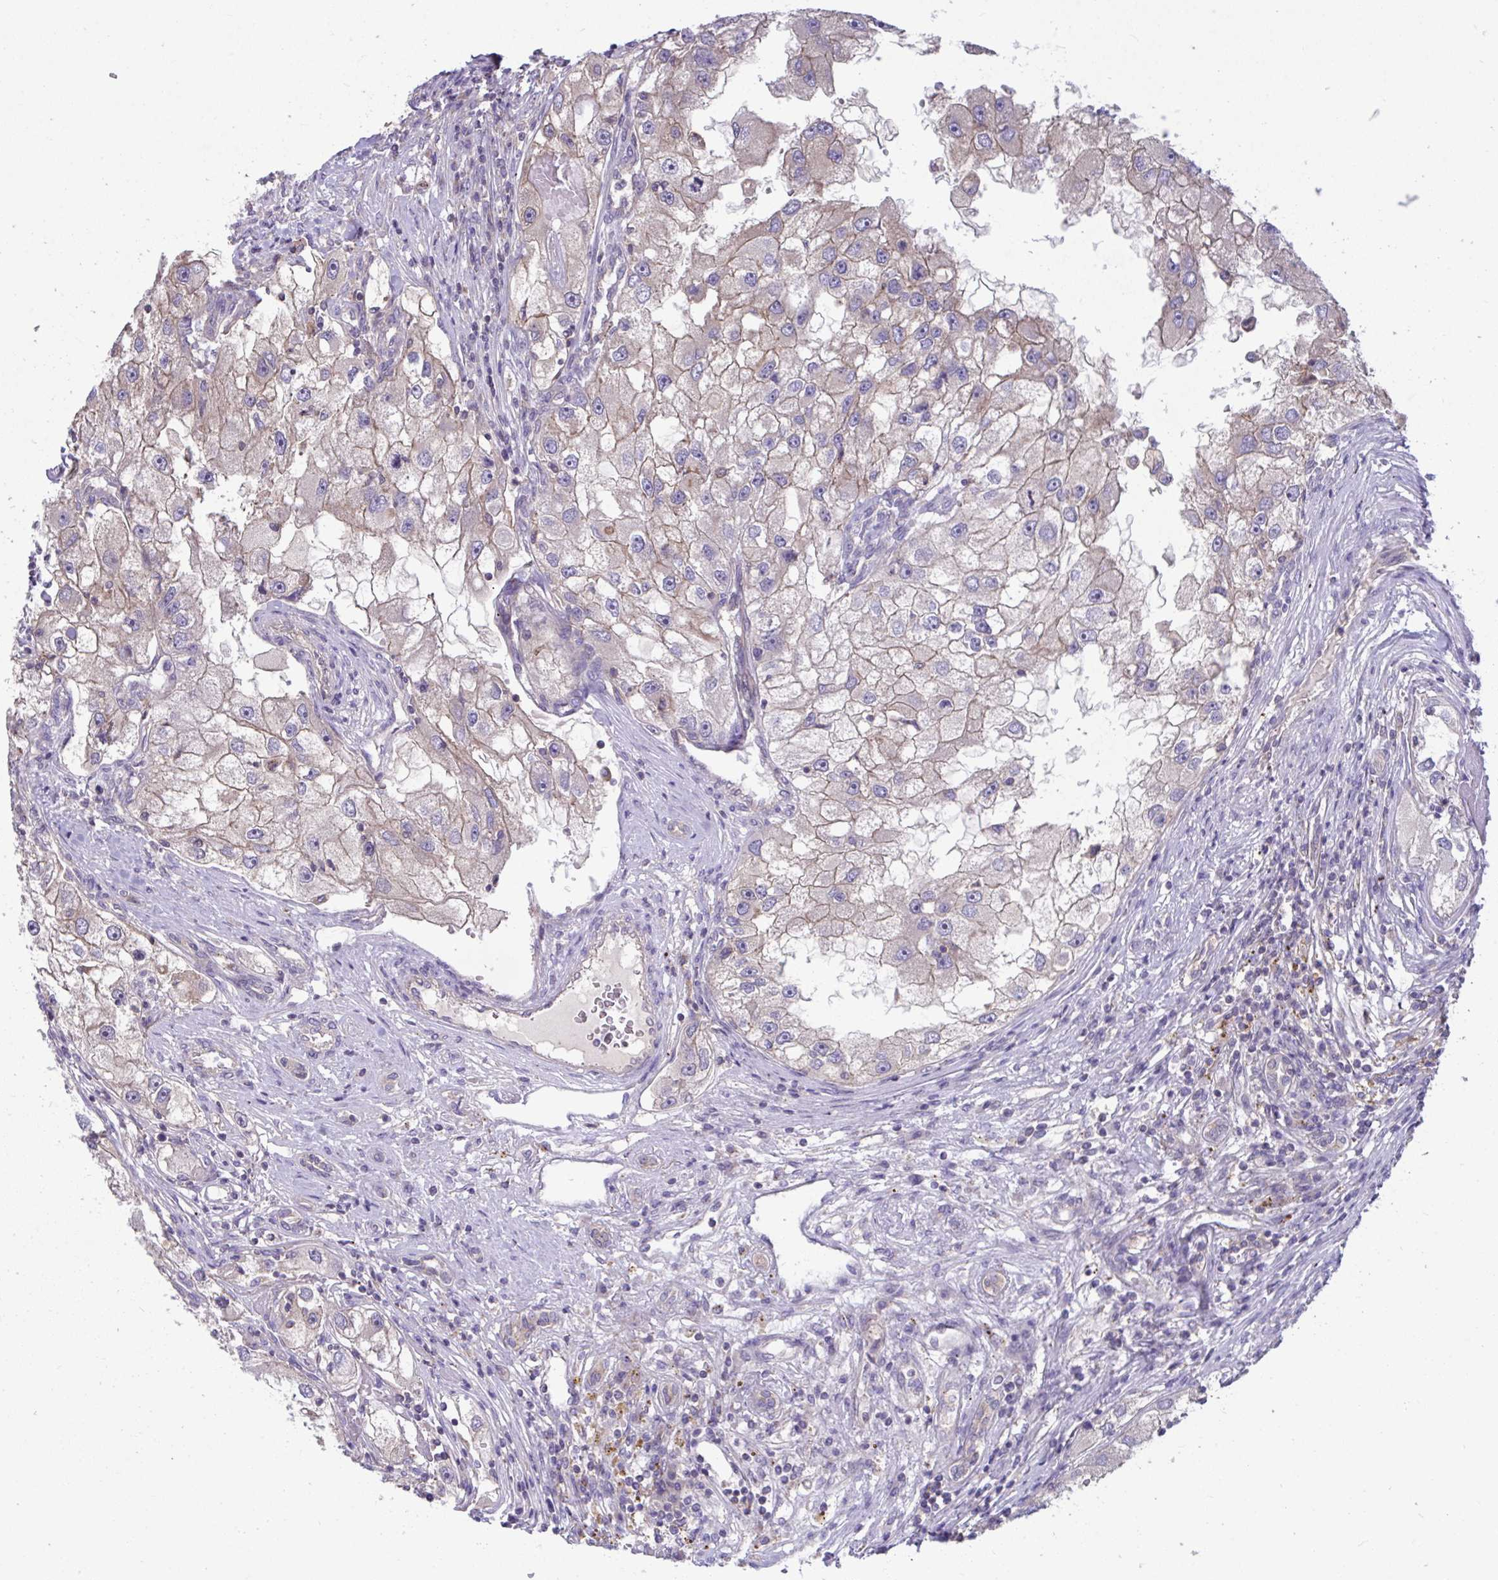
{"staining": {"intensity": "weak", "quantity": "25%-75%", "location": "cytoplasmic/membranous"}, "tissue": "renal cancer", "cell_type": "Tumor cells", "image_type": "cancer", "snomed": [{"axis": "morphology", "description": "Adenocarcinoma, NOS"}, {"axis": "topography", "description": "Kidney"}], "caption": "A micrograph of human renal cancer stained for a protein demonstrates weak cytoplasmic/membranous brown staining in tumor cells.", "gene": "IST1", "patient": {"sex": "male", "age": 63}}